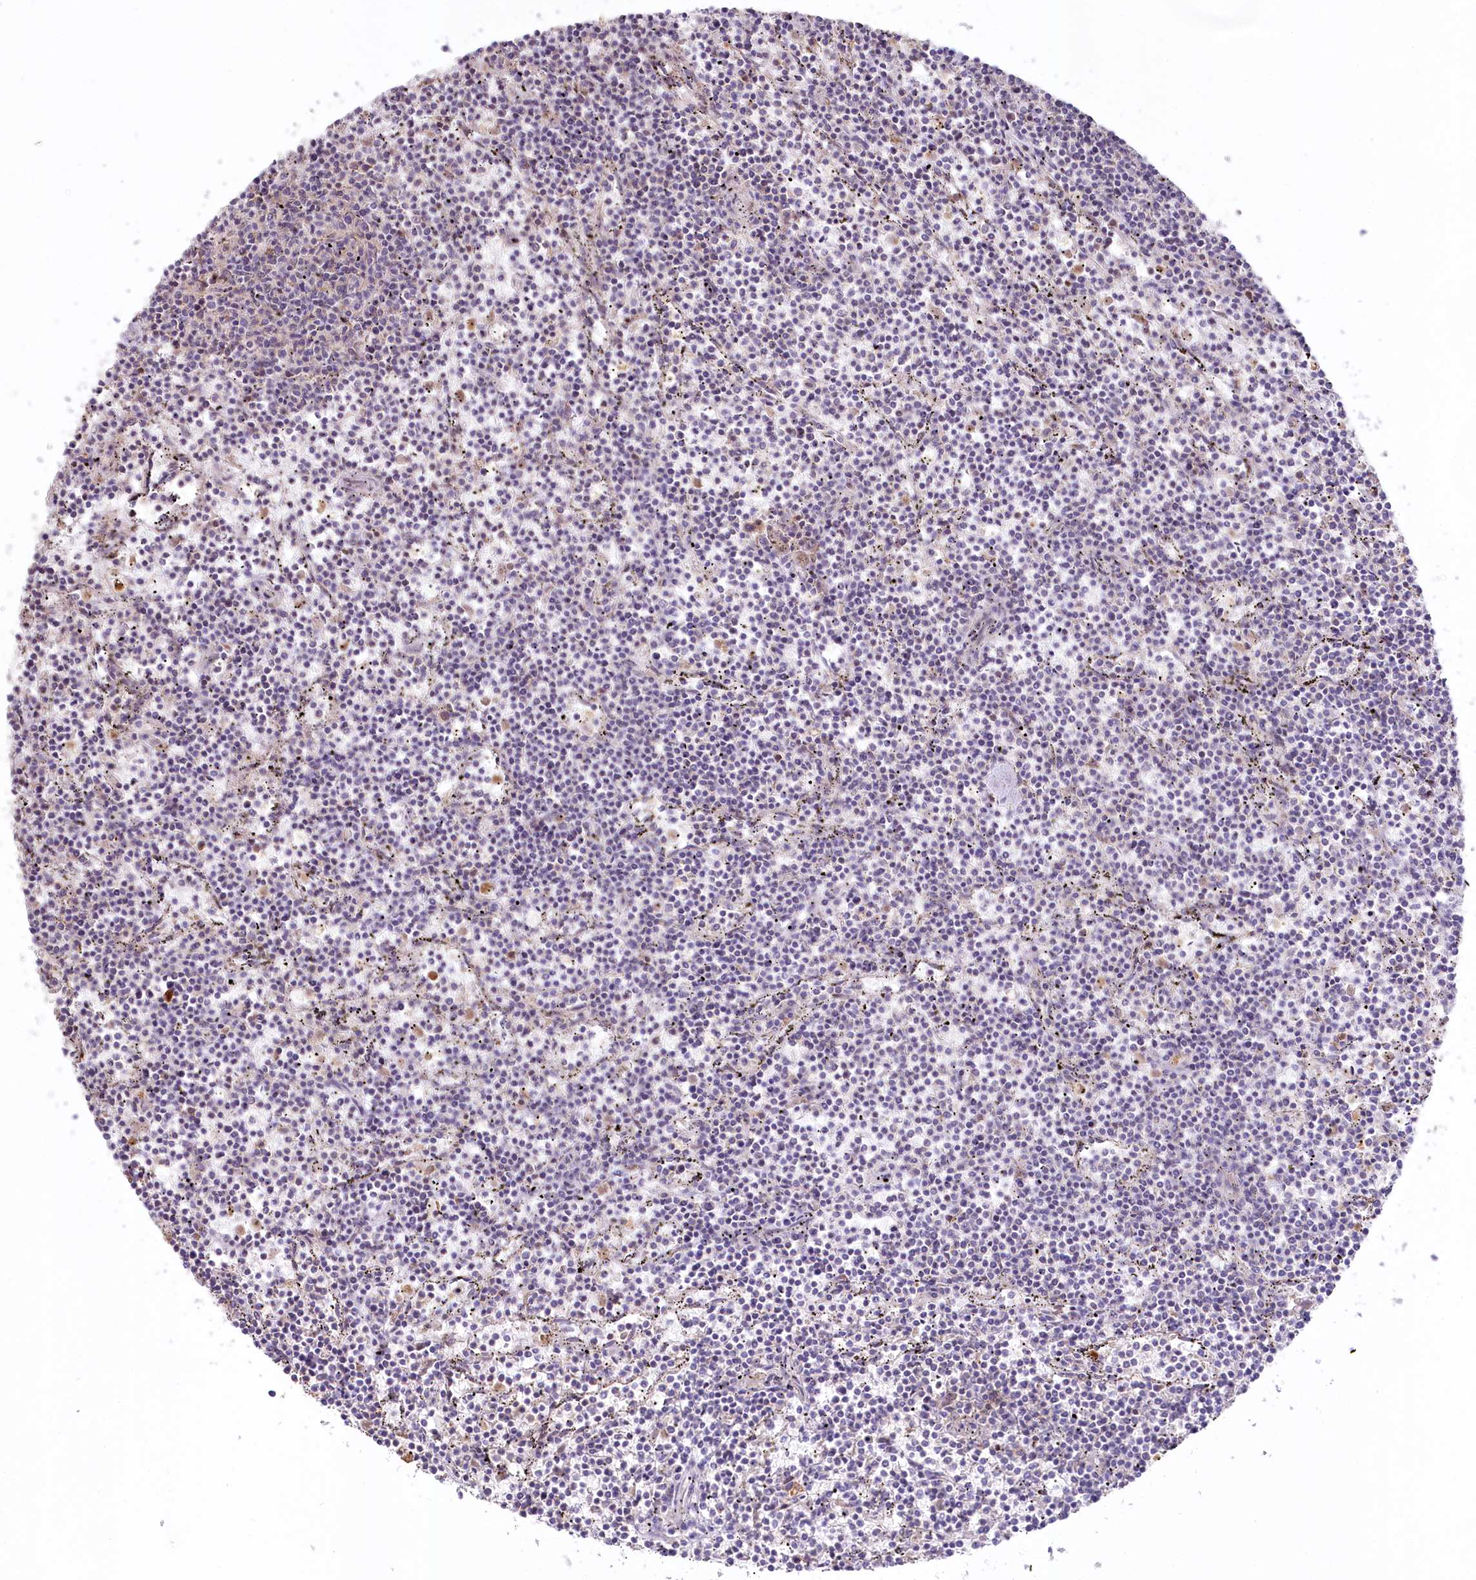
{"staining": {"intensity": "negative", "quantity": "none", "location": "none"}, "tissue": "lymphoma", "cell_type": "Tumor cells", "image_type": "cancer", "snomed": [{"axis": "morphology", "description": "Malignant lymphoma, non-Hodgkin's type, Low grade"}, {"axis": "topography", "description": "Spleen"}], "caption": "Immunohistochemical staining of human malignant lymphoma, non-Hodgkin's type (low-grade) demonstrates no significant expression in tumor cells.", "gene": "SLC6A11", "patient": {"sex": "female", "age": 50}}